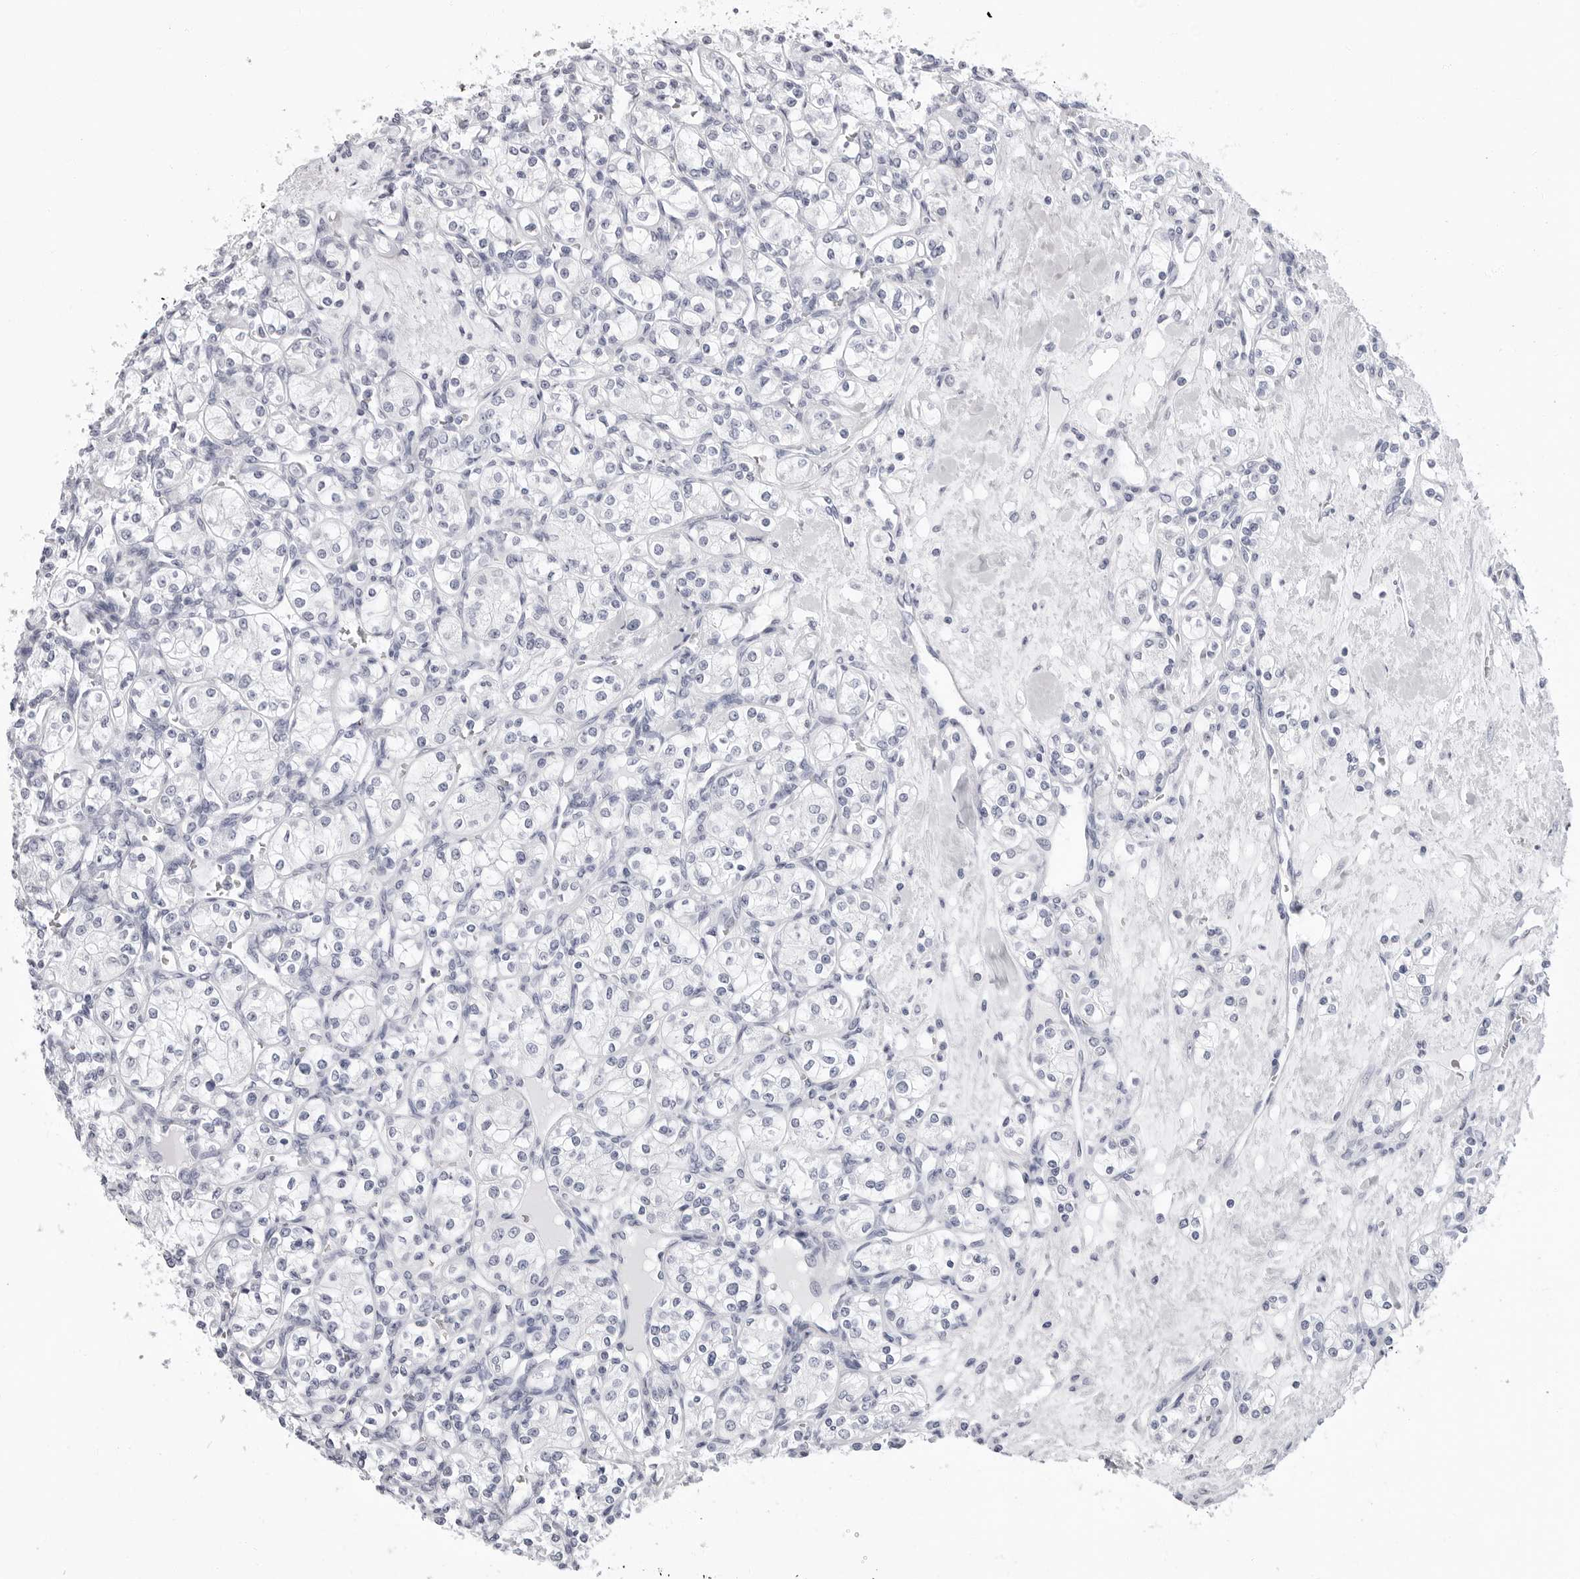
{"staining": {"intensity": "negative", "quantity": "none", "location": "none"}, "tissue": "renal cancer", "cell_type": "Tumor cells", "image_type": "cancer", "snomed": [{"axis": "morphology", "description": "Adenocarcinoma, NOS"}, {"axis": "topography", "description": "Kidney"}], "caption": "Tumor cells show no significant protein staining in renal cancer (adenocarcinoma).", "gene": "ERICH3", "patient": {"sex": "male", "age": 77}}